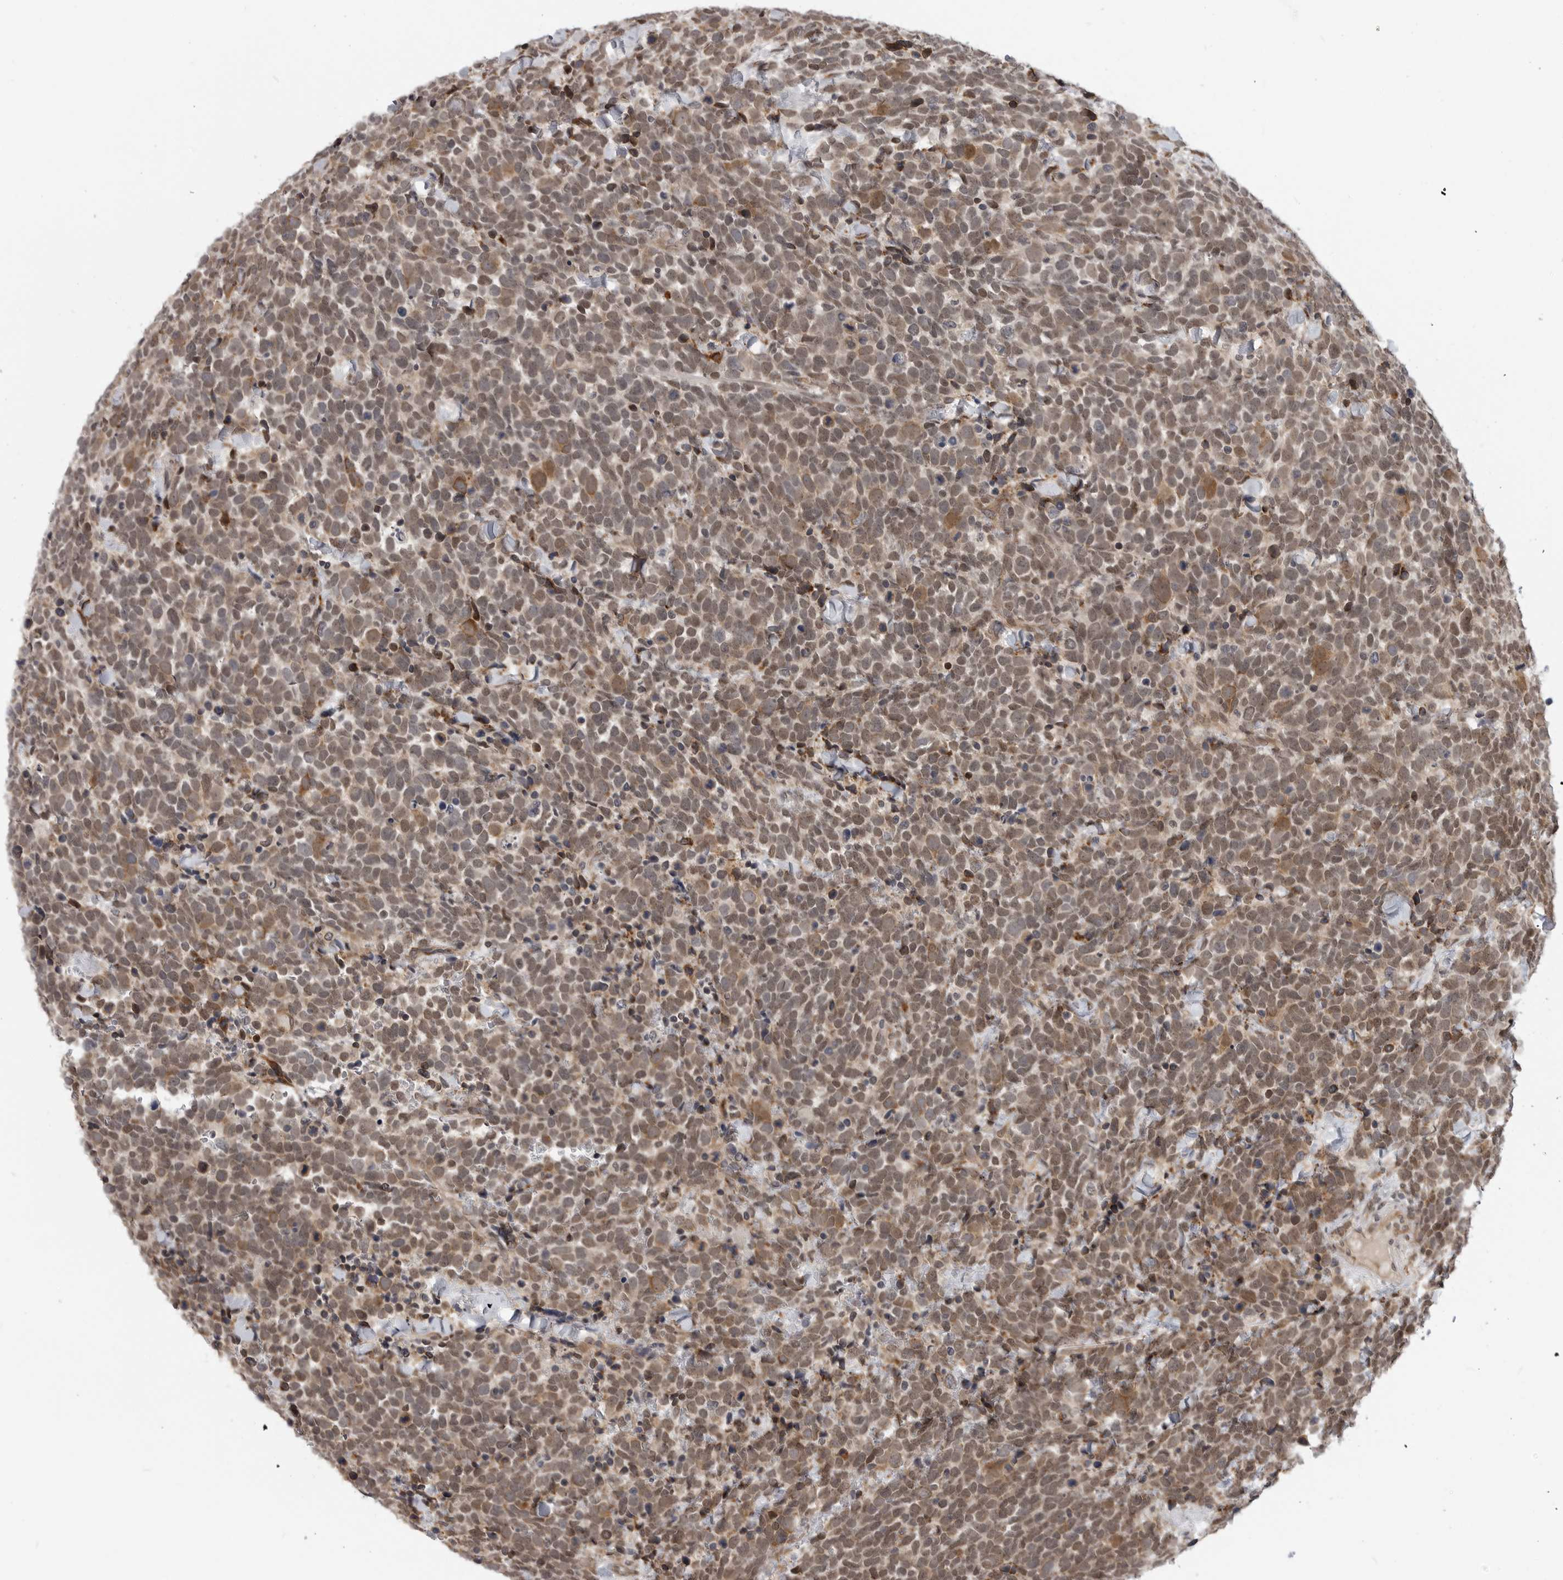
{"staining": {"intensity": "moderate", "quantity": ">75%", "location": "cytoplasmic/membranous,nuclear"}, "tissue": "urothelial cancer", "cell_type": "Tumor cells", "image_type": "cancer", "snomed": [{"axis": "morphology", "description": "Urothelial carcinoma, High grade"}, {"axis": "topography", "description": "Urinary bladder"}], "caption": "Brown immunohistochemical staining in human urothelial cancer reveals moderate cytoplasmic/membranous and nuclear positivity in approximately >75% of tumor cells.", "gene": "CEP295NL", "patient": {"sex": "female", "age": 82}}